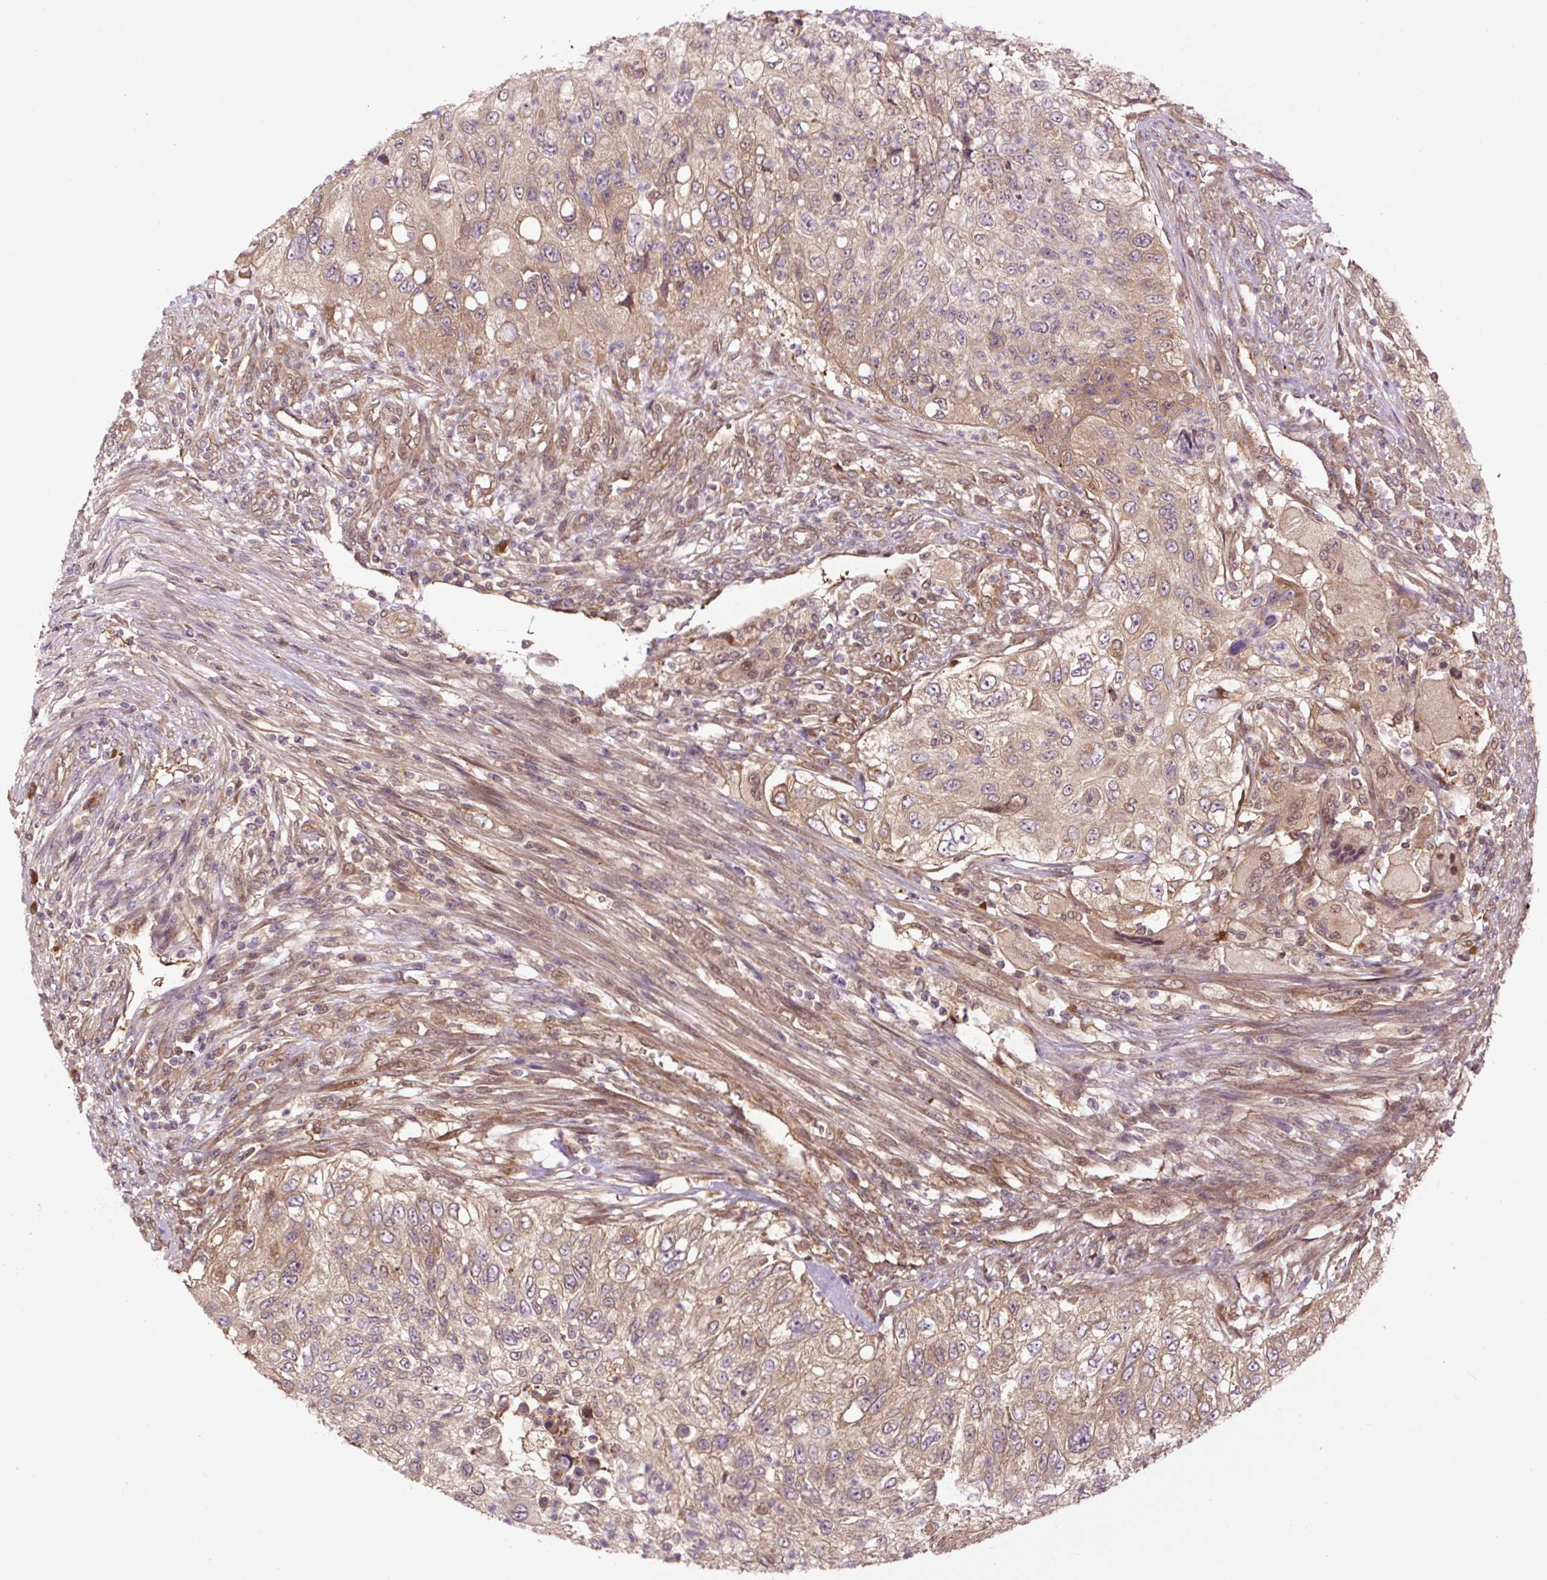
{"staining": {"intensity": "weak", "quantity": ">75%", "location": "cytoplasmic/membranous"}, "tissue": "urothelial cancer", "cell_type": "Tumor cells", "image_type": "cancer", "snomed": [{"axis": "morphology", "description": "Urothelial carcinoma, High grade"}, {"axis": "topography", "description": "Urinary bladder"}], "caption": "Tumor cells exhibit low levels of weak cytoplasmic/membranous positivity in about >75% of cells in urothelial carcinoma (high-grade). The protein is stained brown, and the nuclei are stained in blue (DAB (3,3'-diaminobenzidine) IHC with brightfield microscopy, high magnification).", "gene": "TPT1", "patient": {"sex": "female", "age": 60}}